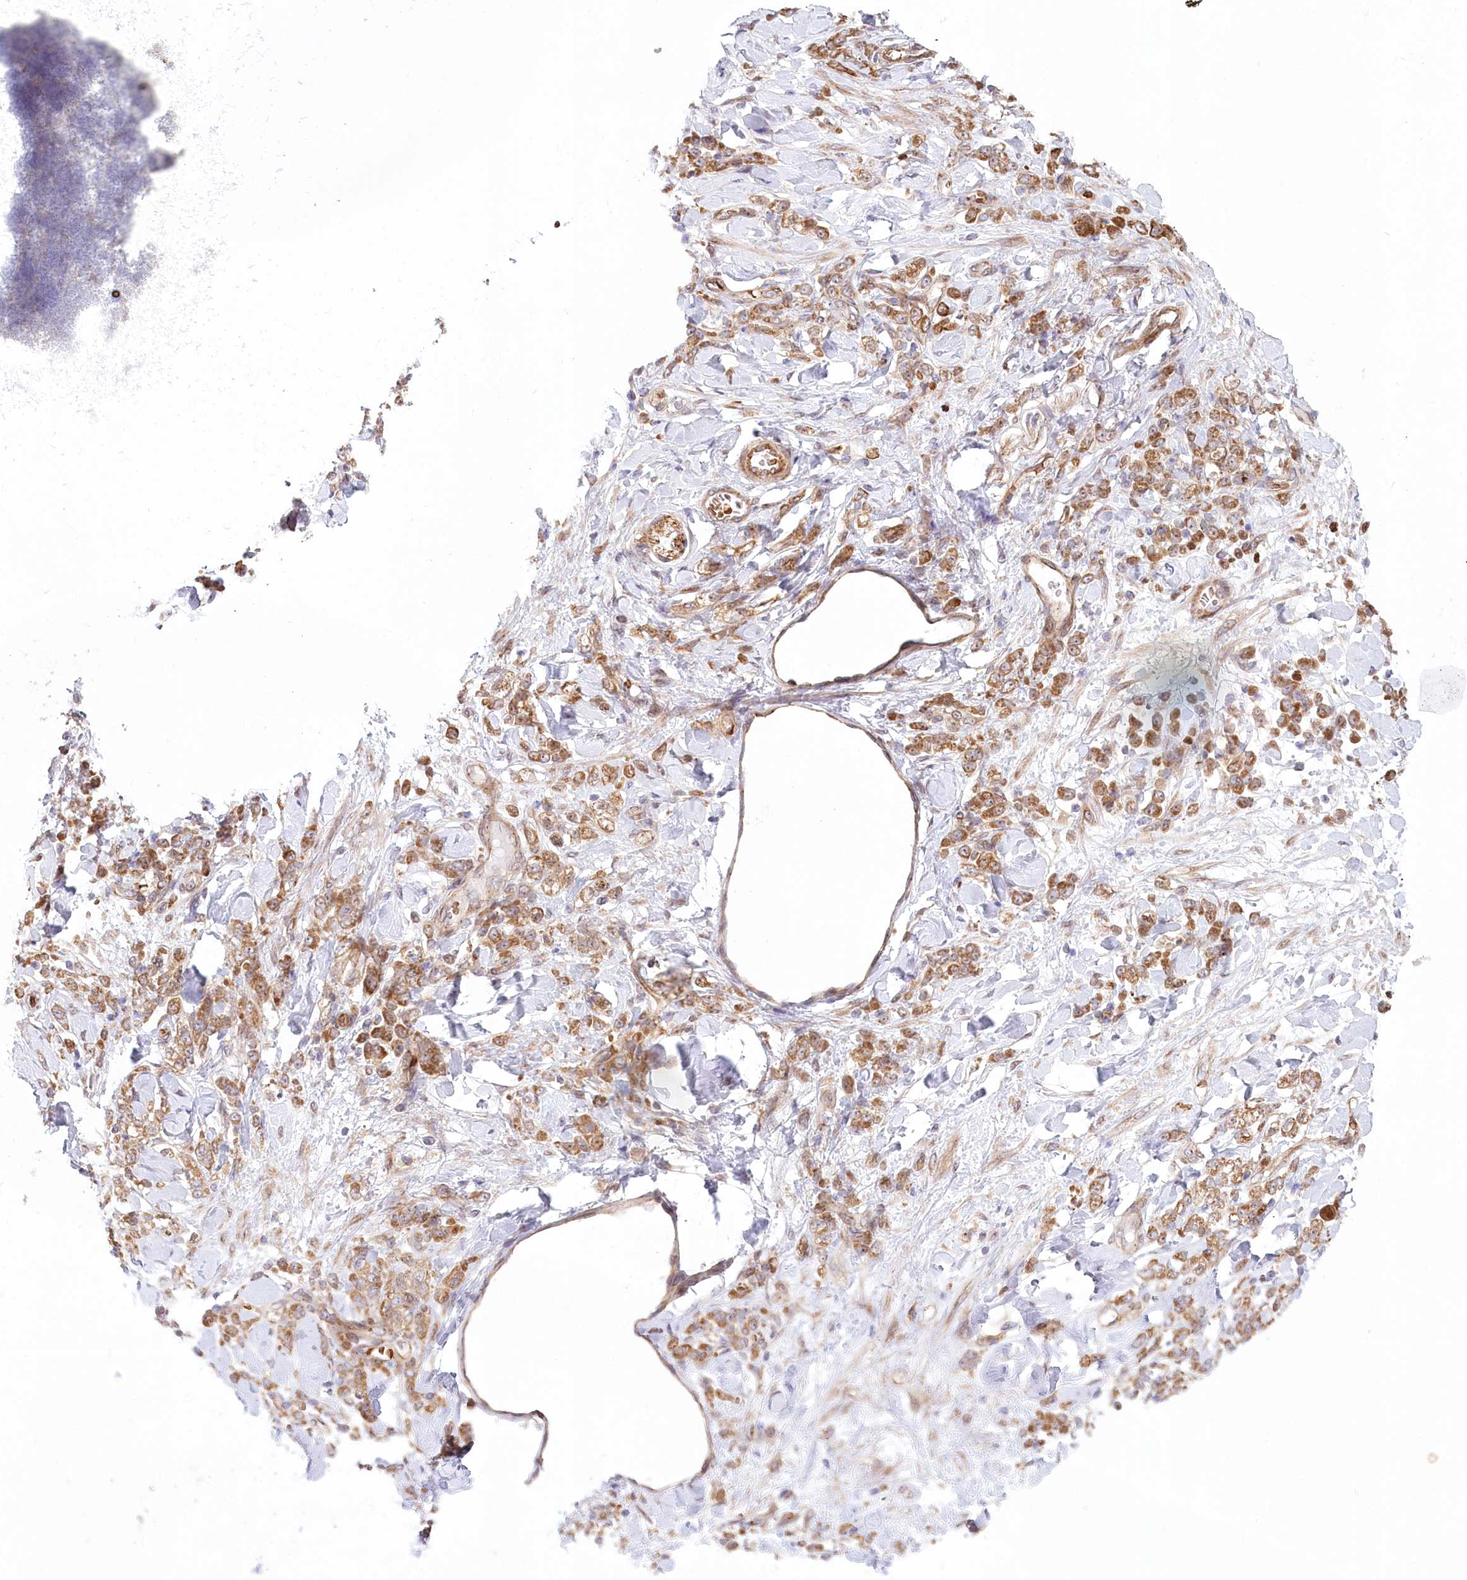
{"staining": {"intensity": "moderate", "quantity": ">75%", "location": "cytoplasmic/membranous"}, "tissue": "stomach cancer", "cell_type": "Tumor cells", "image_type": "cancer", "snomed": [{"axis": "morphology", "description": "Normal tissue, NOS"}, {"axis": "morphology", "description": "Adenocarcinoma, NOS"}, {"axis": "topography", "description": "Stomach"}], "caption": "Immunohistochemistry (IHC) photomicrograph of adenocarcinoma (stomach) stained for a protein (brown), which exhibits medium levels of moderate cytoplasmic/membranous positivity in about >75% of tumor cells.", "gene": "COMMD3", "patient": {"sex": "male", "age": 82}}